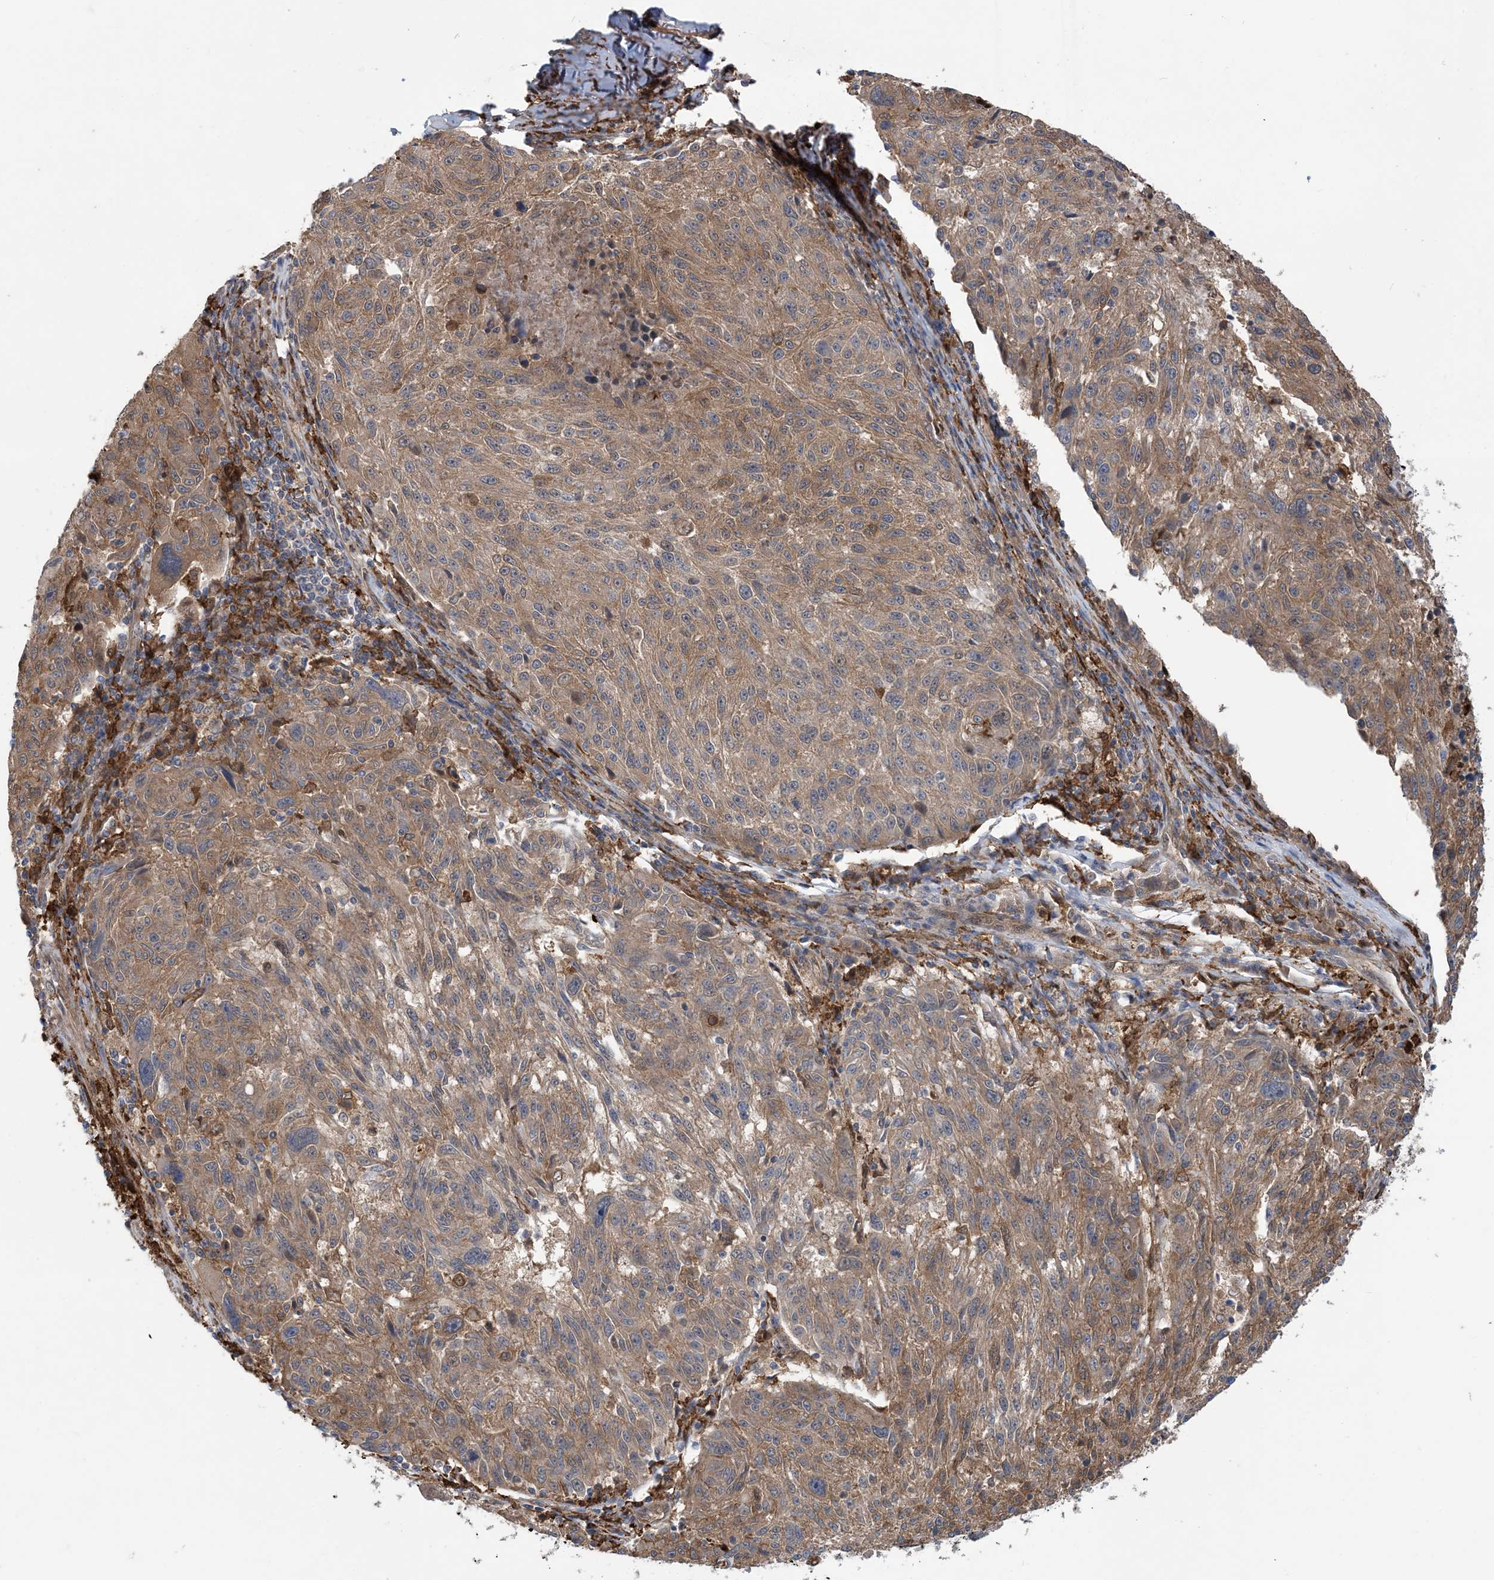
{"staining": {"intensity": "moderate", "quantity": ">75%", "location": "cytoplasmic/membranous"}, "tissue": "melanoma", "cell_type": "Tumor cells", "image_type": "cancer", "snomed": [{"axis": "morphology", "description": "Malignant melanoma, NOS"}, {"axis": "topography", "description": "Skin"}], "caption": "This image reveals malignant melanoma stained with immunohistochemistry (IHC) to label a protein in brown. The cytoplasmic/membranous of tumor cells show moderate positivity for the protein. Nuclei are counter-stained blue.", "gene": "HS1BP3", "patient": {"sex": "male", "age": 53}}